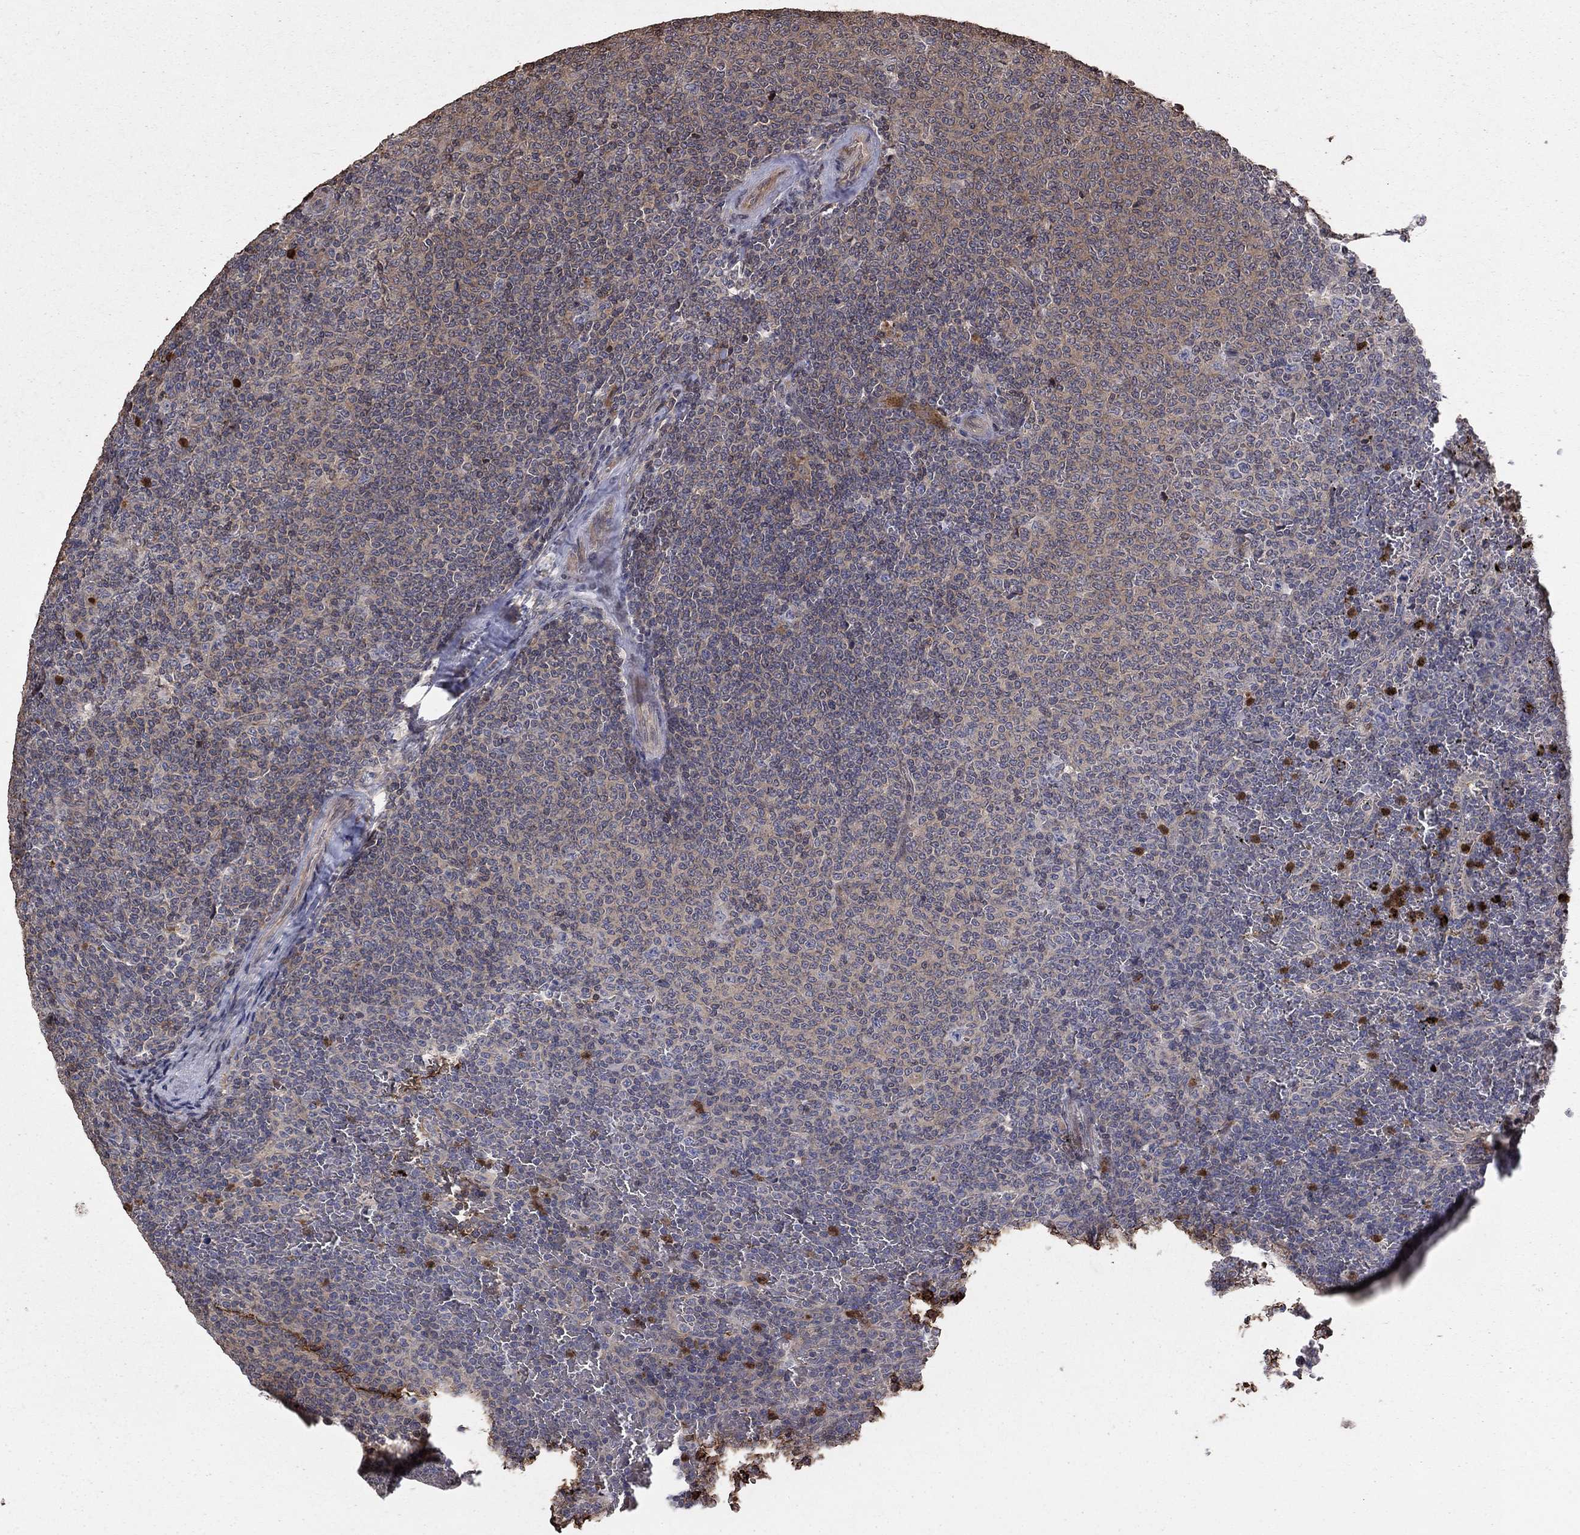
{"staining": {"intensity": "negative", "quantity": "none", "location": "none"}, "tissue": "lymphoma", "cell_type": "Tumor cells", "image_type": "cancer", "snomed": [{"axis": "morphology", "description": "Malignant lymphoma, non-Hodgkin's type, Low grade"}, {"axis": "topography", "description": "Spleen"}], "caption": "Immunohistochemical staining of human lymphoma shows no significant staining in tumor cells.", "gene": "GYG1", "patient": {"sex": "female", "age": 77}}